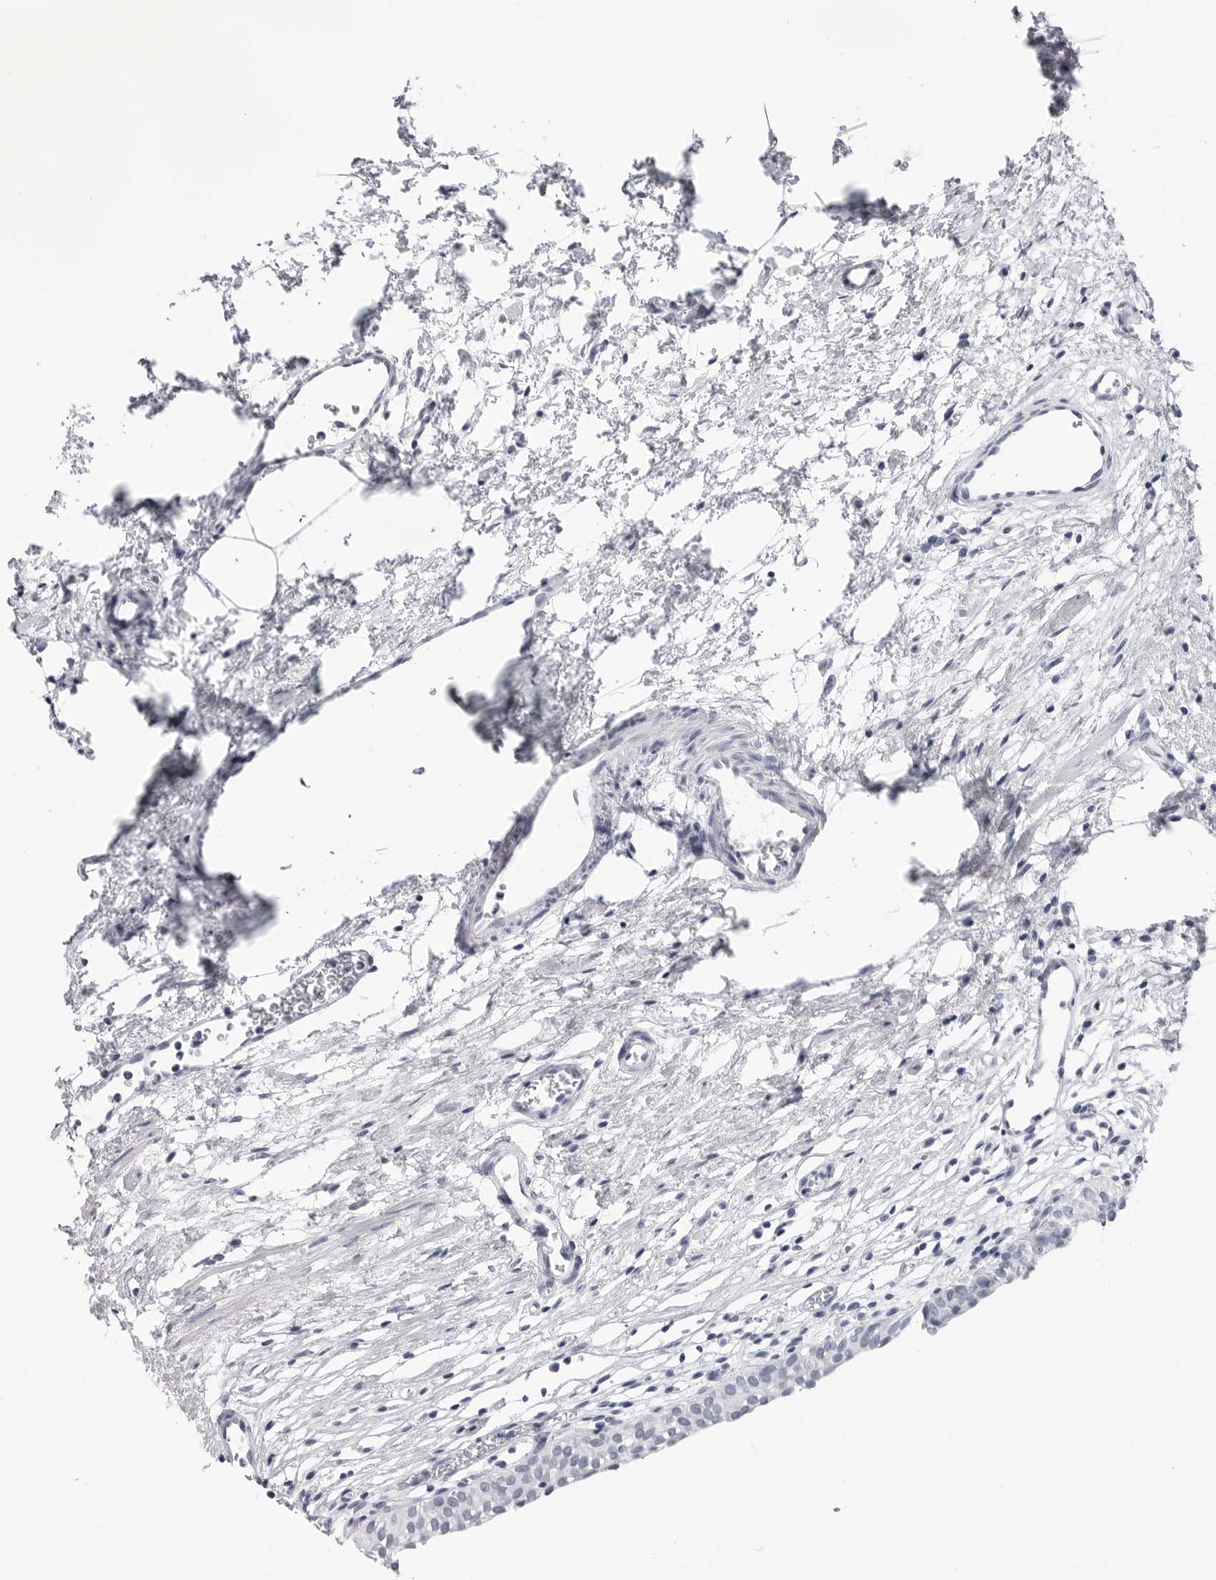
{"staining": {"intensity": "negative", "quantity": "none", "location": "none"}, "tissue": "urinary bladder", "cell_type": "Urothelial cells", "image_type": "normal", "snomed": [{"axis": "morphology", "description": "Normal tissue, NOS"}, {"axis": "morphology", "description": "Urothelial carcinoma, High grade"}, {"axis": "topography", "description": "Urinary bladder"}], "caption": "This is a micrograph of immunohistochemistry staining of benign urinary bladder, which shows no positivity in urothelial cells.", "gene": "PGA3", "patient": {"sex": "female", "age": 60}}